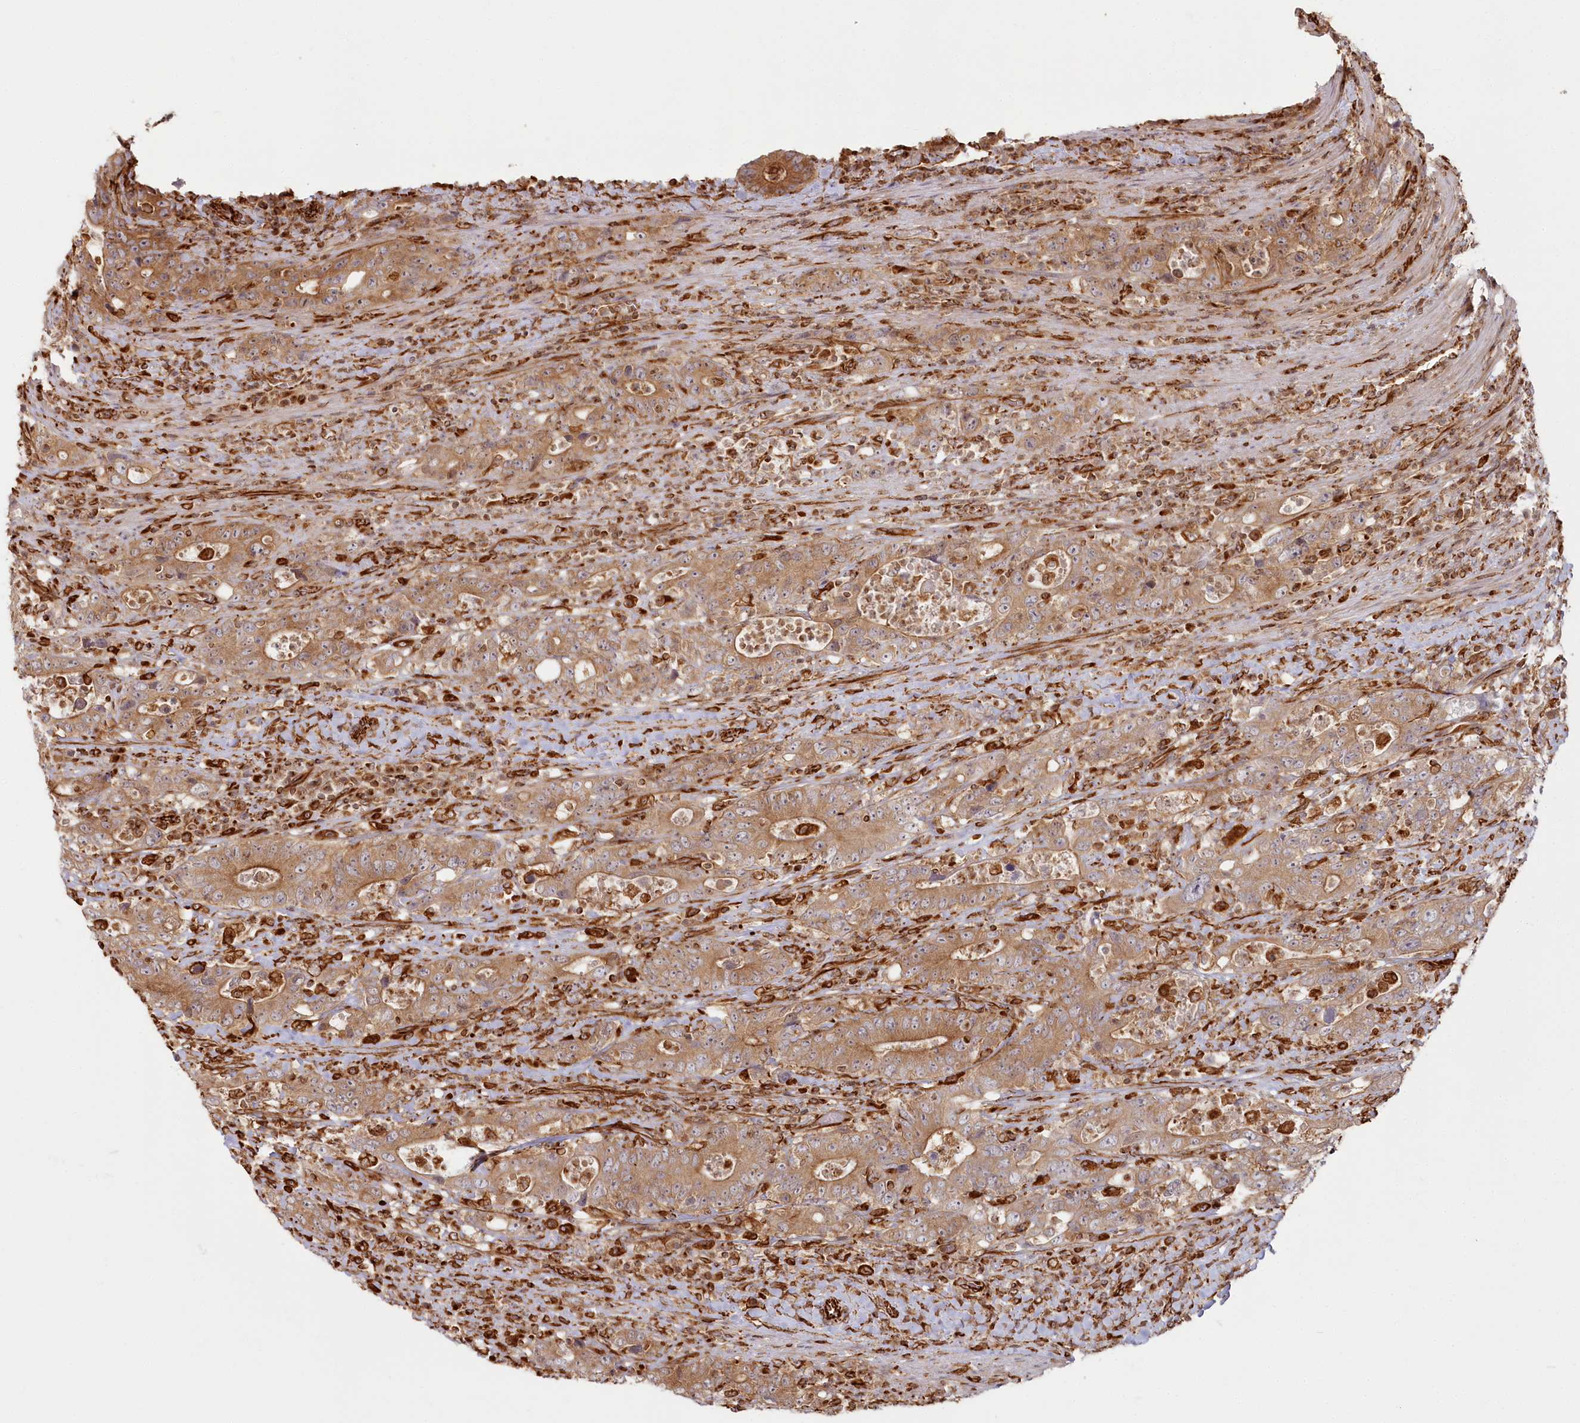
{"staining": {"intensity": "moderate", "quantity": ">75%", "location": "cytoplasmic/membranous"}, "tissue": "colorectal cancer", "cell_type": "Tumor cells", "image_type": "cancer", "snomed": [{"axis": "morphology", "description": "Adenocarcinoma, NOS"}, {"axis": "topography", "description": "Colon"}], "caption": "A brown stain shows moderate cytoplasmic/membranous positivity of a protein in human colorectal cancer tumor cells. (DAB = brown stain, brightfield microscopy at high magnification).", "gene": "TTC1", "patient": {"sex": "female", "age": 75}}